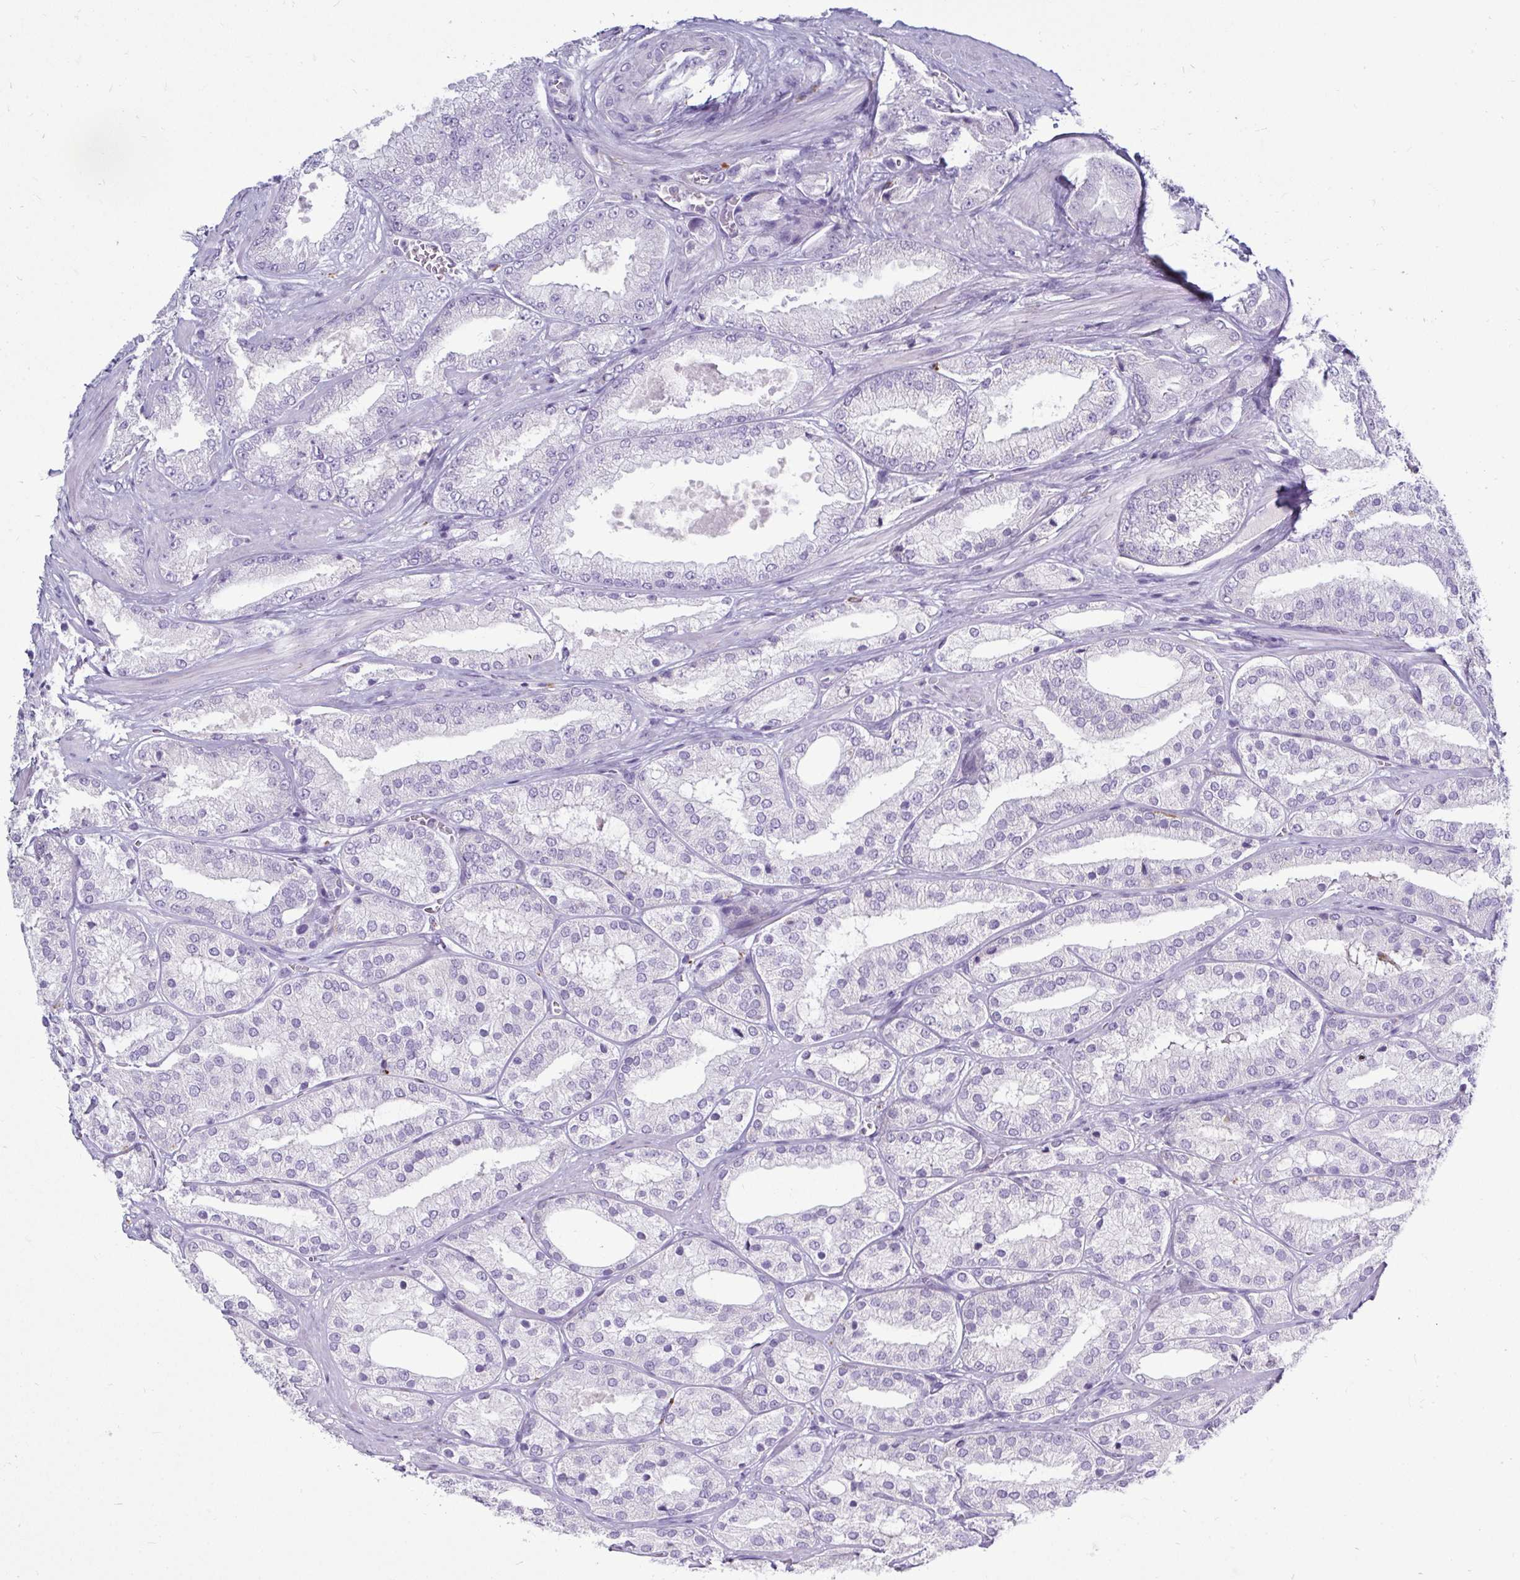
{"staining": {"intensity": "negative", "quantity": "none", "location": "none"}, "tissue": "prostate cancer", "cell_type": "Tumor cells", "image_type": "cancer", "snomed": [{"axis": "morphology", "description": "Adenocarcinoma, High grade"}, {"axis": "topography", "description": "Prostate"}], "caption": "This is an IHC micrograph of human prostate adenocarcinoma (high-grade). There is no staining in tumor cells.", "gene": "CTSZ", "patient": {"sex": "male", "age": 68}}